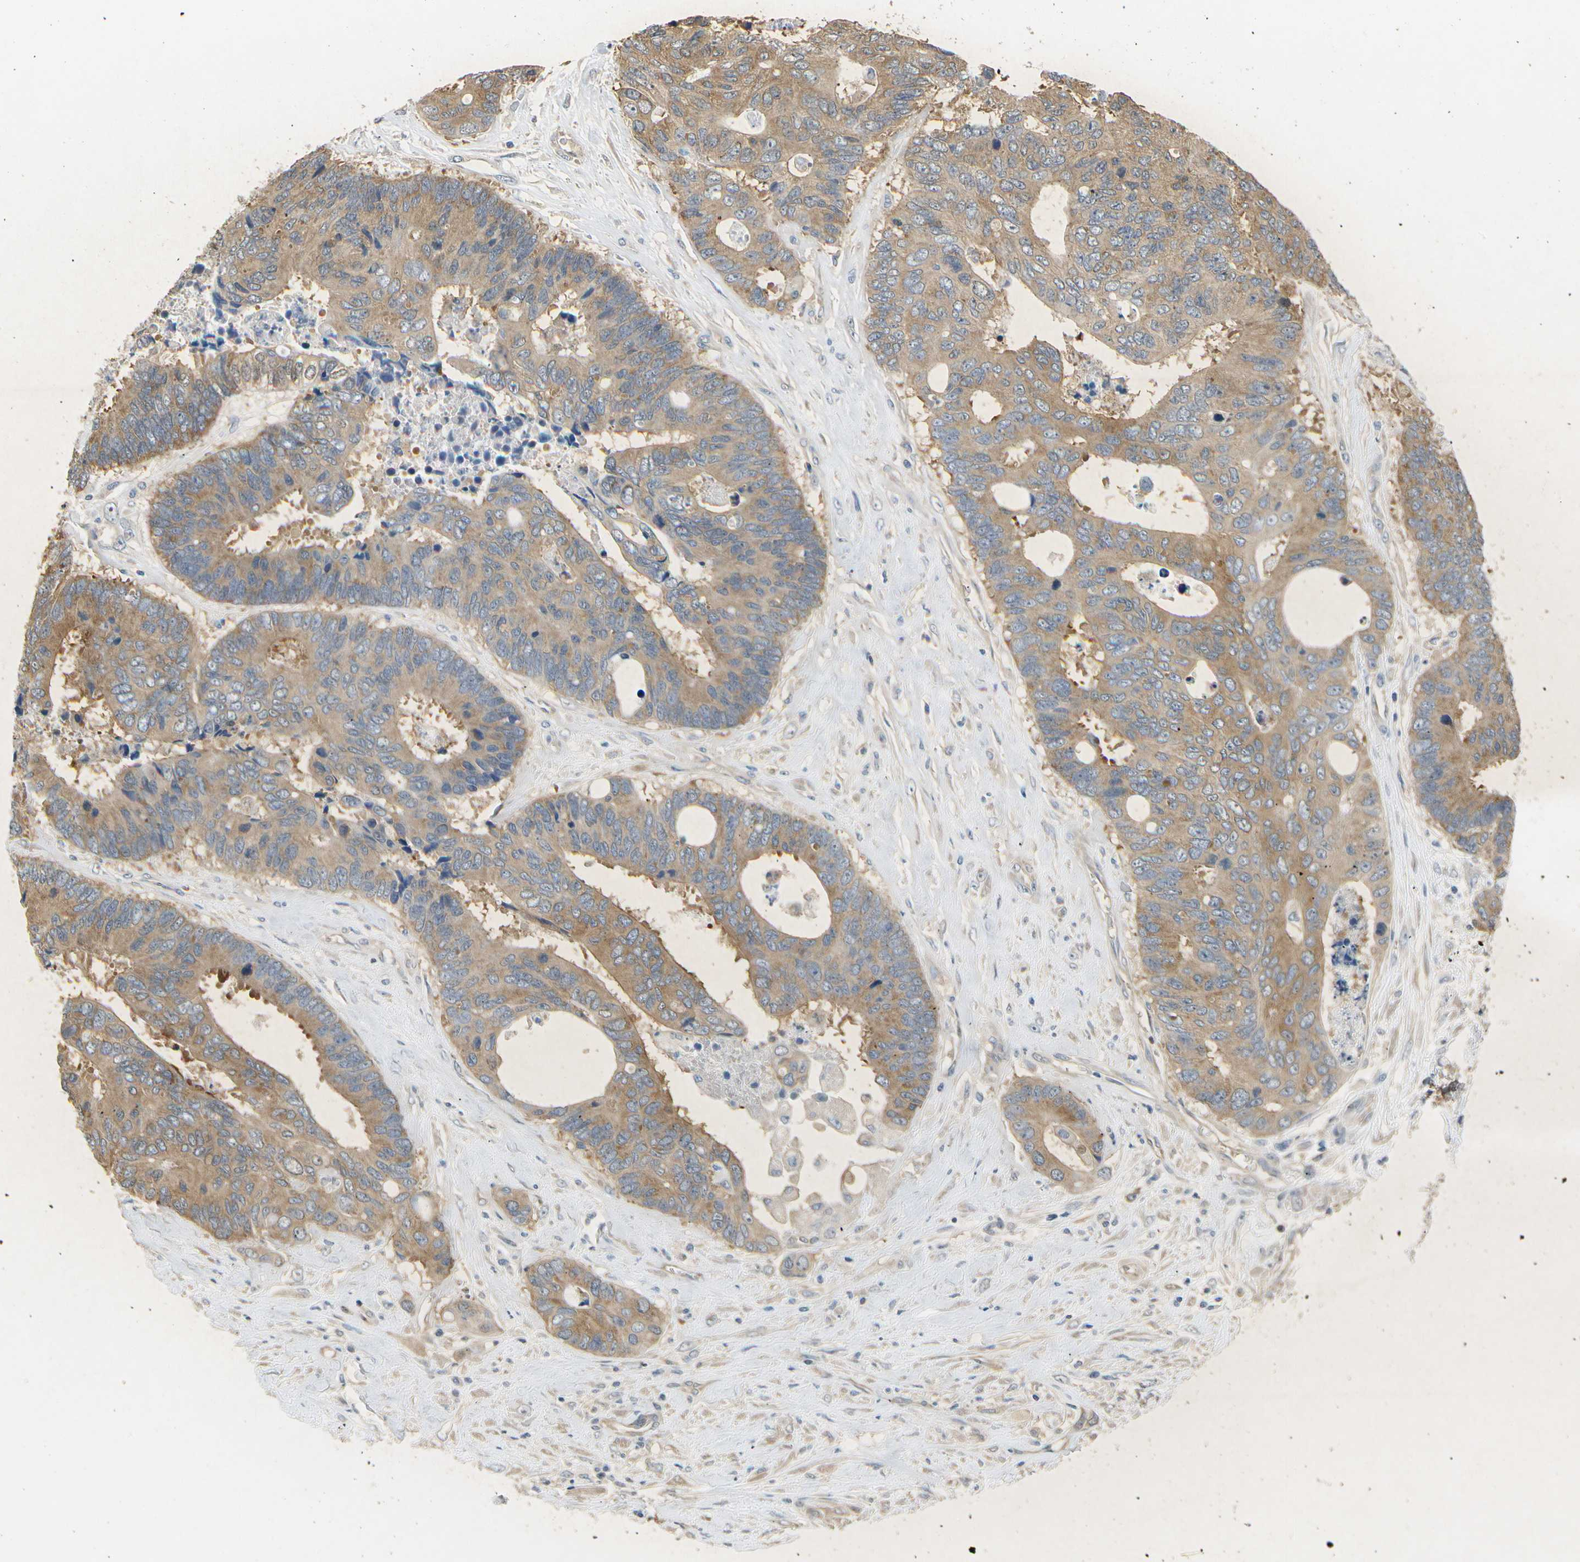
{"staining": {"intensity": "moderate", "quantity": ">75%", "location": "cytoplasmic/membranous"}, "tissue": "colorectal cancer", "cell_type": "Tumor cells", "image_type": "cancer", "snomed": [{"axis": "morphology", "description": "Adenocarcinoma, NOS"}, {"axis": "topography", "description": "Rectum"}], "caption": "High-magnification brightfield microscopy of colorectal cancer (adenocarcinoma) stained with DAB (3,3'-diaminobenzidine) (brown) and counterstained with hematoxylin (blue). tumor cells exhibit moderate cytoplasmic/membranous positivity is seen in about>75% of cells.", "gene": "EIF1AX", "patient": {"sex": "male", "age": 55}}